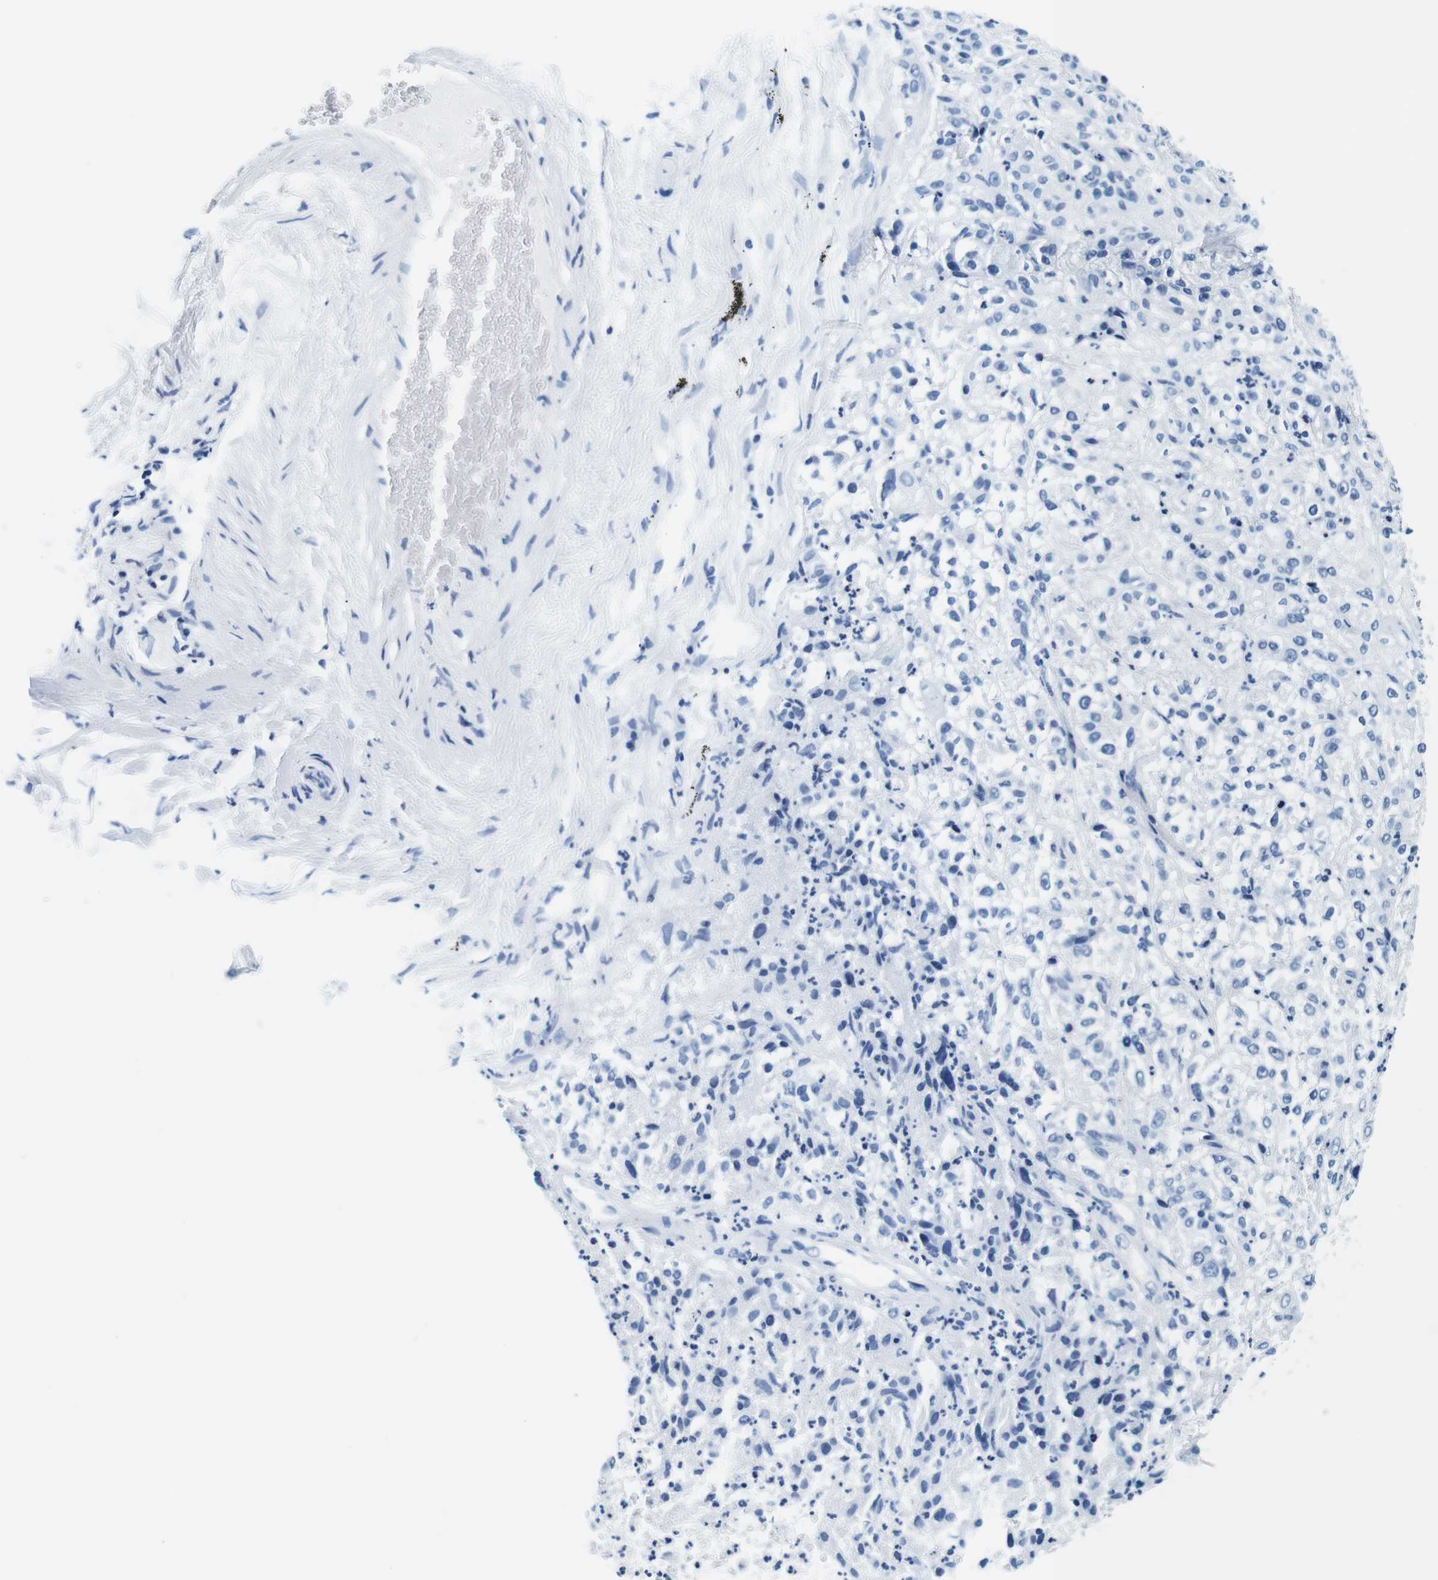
{"staining": {"intensity": "negative", "quantity": "none", "location": "none"}, "tissue": "lung cancer", "cell_type": "Tumor cells", "image_type": "cancer", "snomed": [{"axis": "morphology", "description": "Inflammation, NOS"}, {"axis": "morphology", "description": "Squamous cell carcinoma, NOS"}, {"axis": "topography", "description": "Lymph node"}, {"axis": "topography", "description": "Soft tissue"}, {"axis": "topography", "description": "Lung"}], "caption": "Immunohistochemistry (IHC) image of lung squamous cell carcinoma stained for a protein (brown), which exhibits no staining in tumor cells.", "gene": "ELANE", "patient": {"sex": "male", "age": 66}}